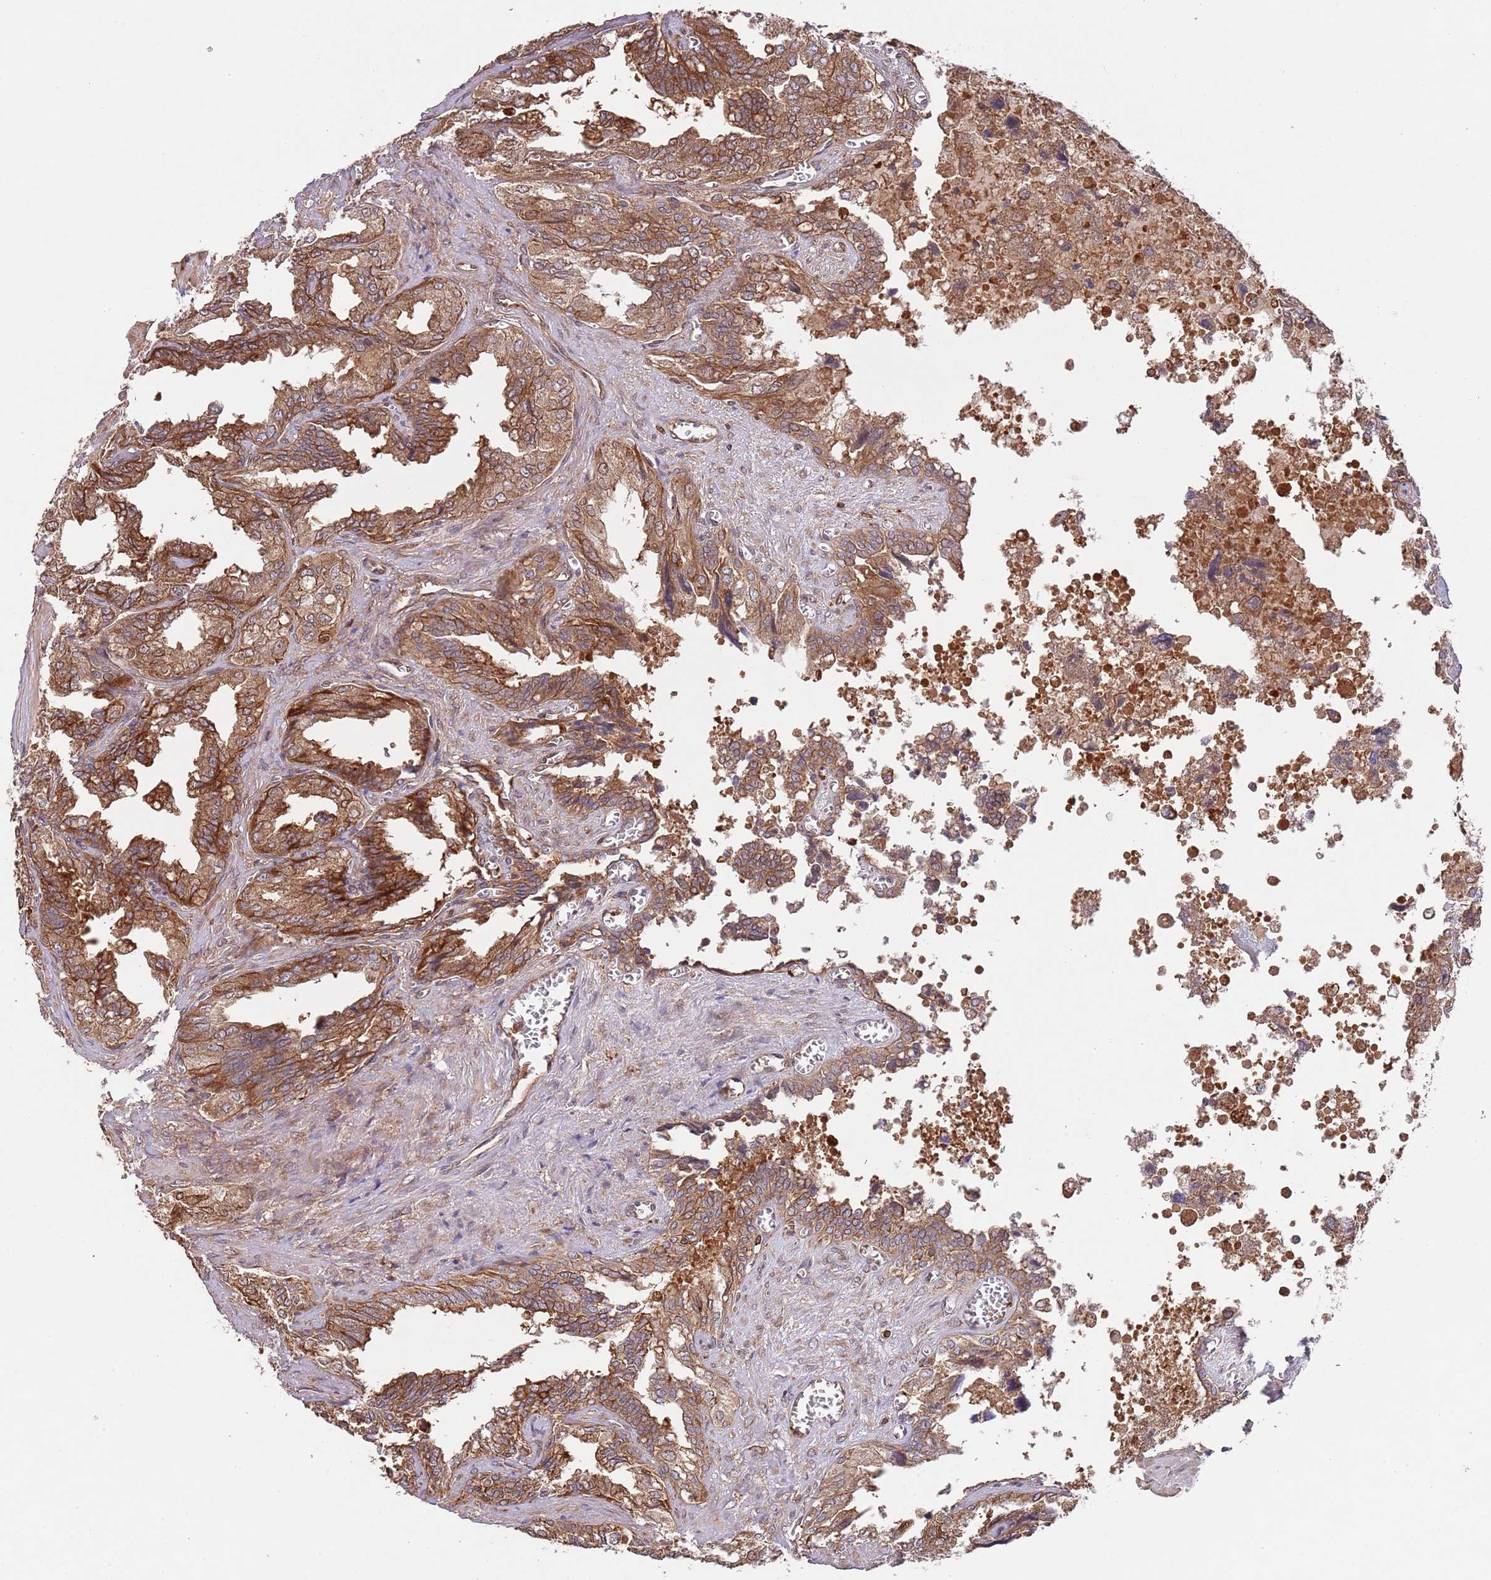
{"staining": {"intensity": "strong", "quantity": ">75%", "location": "cytoplasmic/membranous"}, "tissue": "seminal vesicle", "cell_type": "Glandular cells", "image_type": "normal", "snomed": [{"axis": "morphology", "description": "Normal tissue, NOS"}, {"axis": "topography", "description": "Seminal veicle"}], "caption": "High-magnification brightfield microscopy of benign seminal vesicle stained with DAB (brown) and counterstained with hematoxylin (blue). glandular cells exhibit strong cytoplasmic/membranous positivity is seen in approximately>75% of cells.", "gene": "RNF19B", "patient": {"sex": "male", "age": 67}}